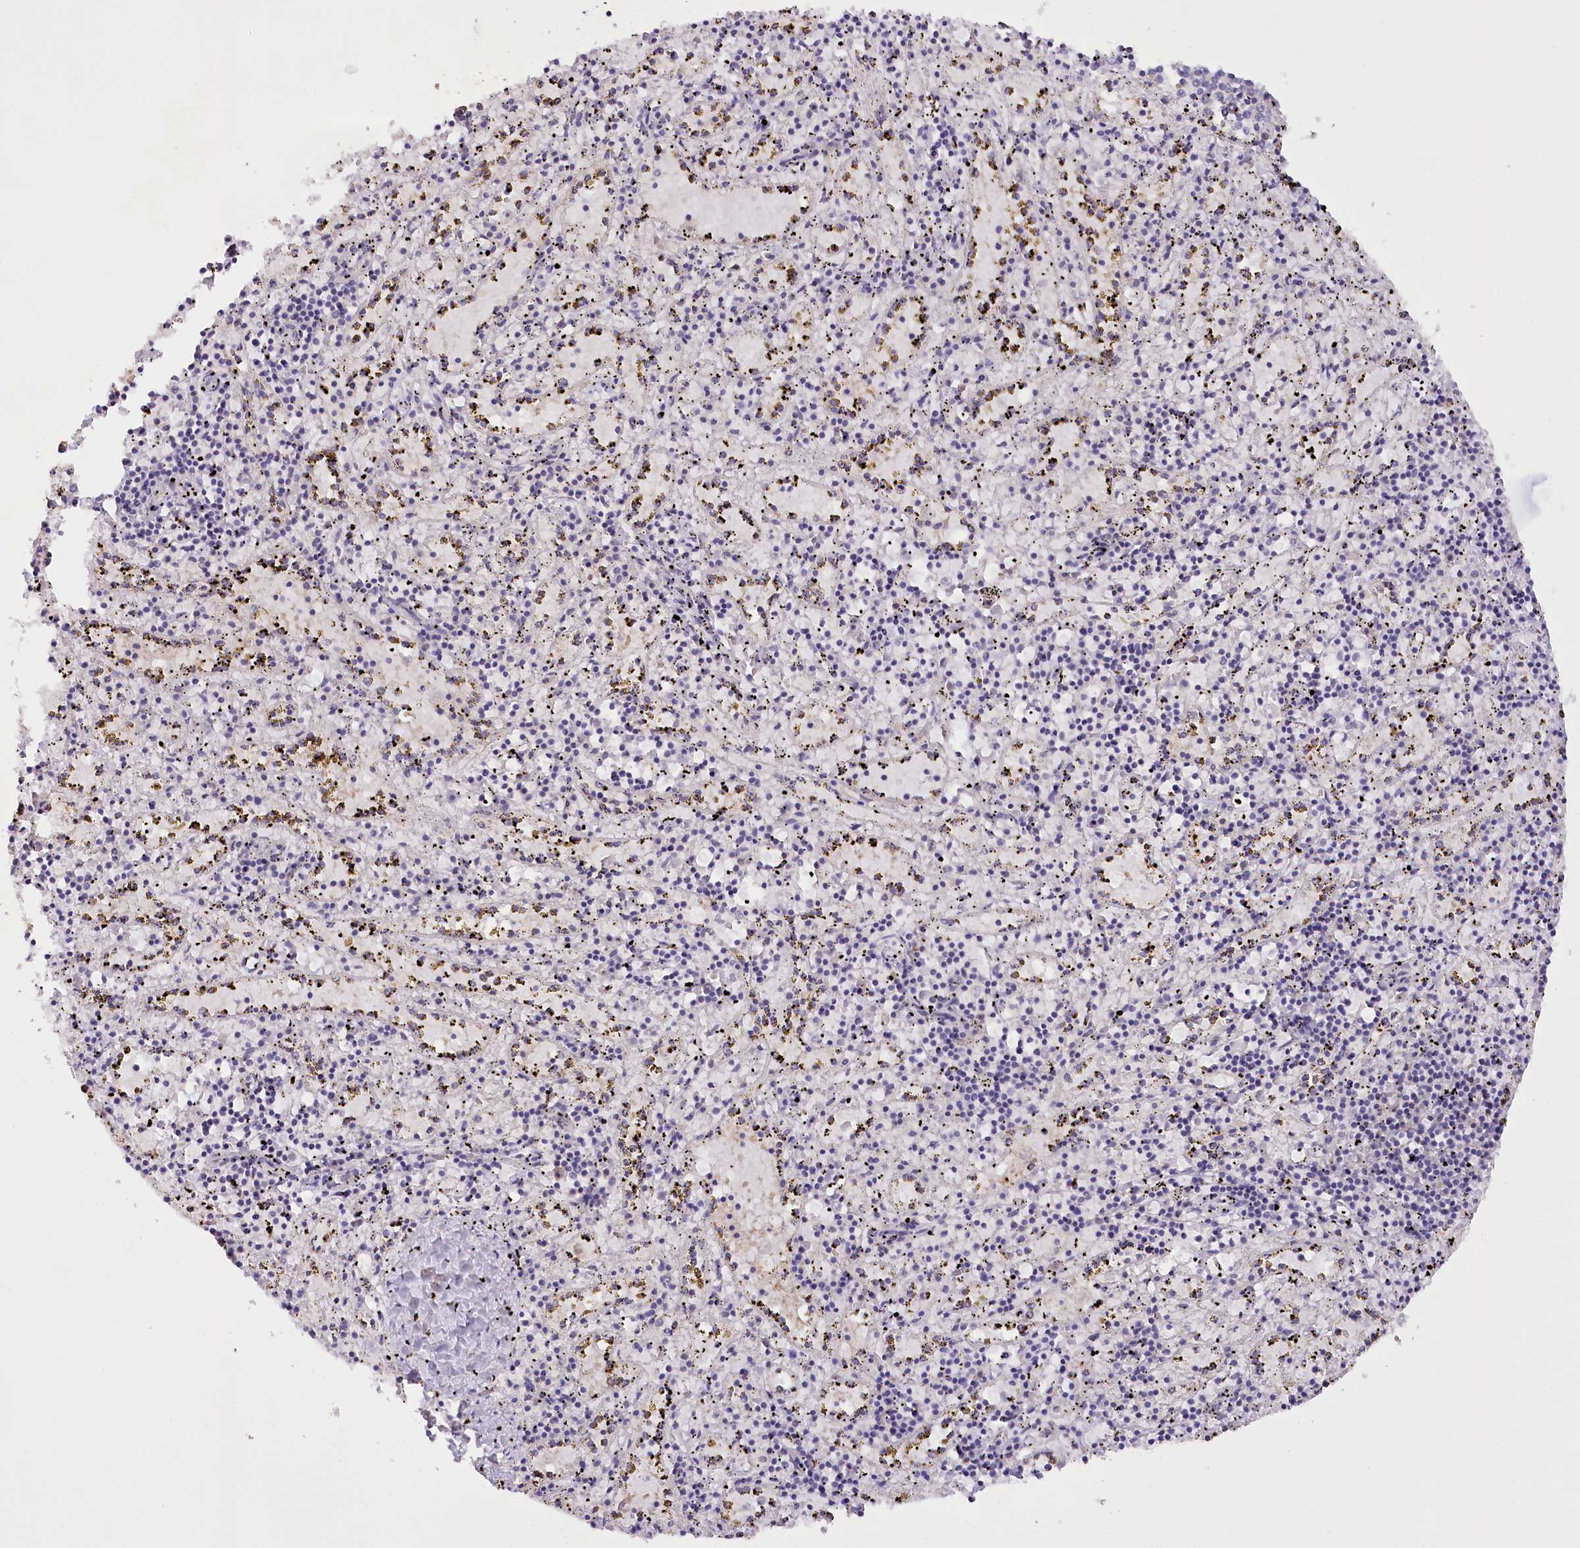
{"staining": {"intensity": "moderate", "quantity": "<25%", "location": "cytoplasmic/membranous"}, "tissue": "spleen", "cell_type": "Cells in red pulp", "image_type": "normal", "snomed": [{"axis": "morphology", "description": "Normal tissue, NOS"}, {"axis": "topography", "description": "Spleen"}], "caption": "Moderate cytoplasmic/membranous protein positivity is identified in approximately <25% of cells in red pulp in spleen. The staining was performed using DAB (3,3'-diaminobenzidine) to visualize the protein expression in brown, while the nuclei were stained in blue with hematoxylin (Magnification: 20x).", "gene": "DCUN1D1", "patient": {"sex": "male", "age": 11}}